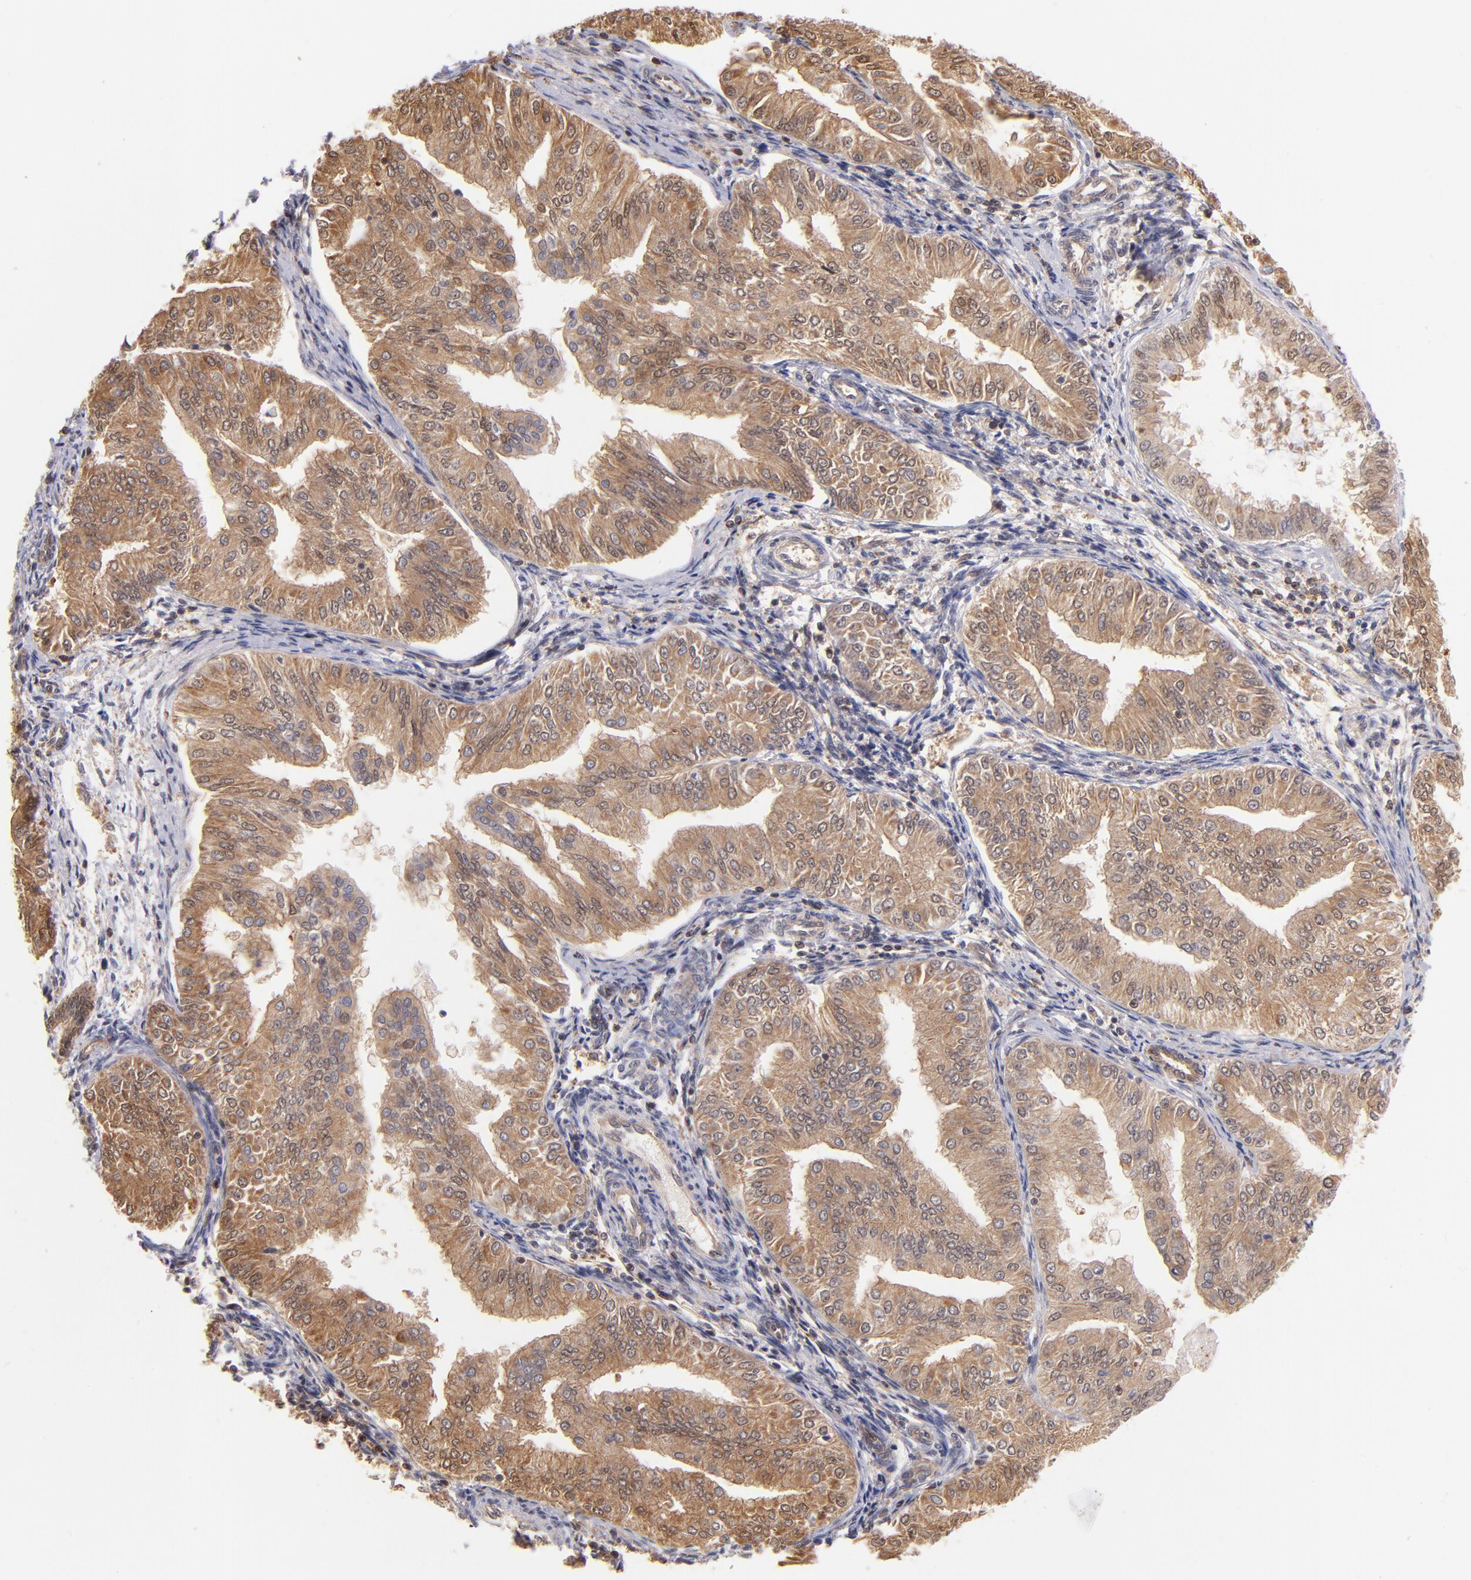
{"staining": {"intensity": "weak", "quantity": ">75%", "location": "cytoplasmic/membranous,nuclear"}, "tissue": "endometrial cancer", "cell_type": "Tumor cells", "image_type": "cancer", "snomed": [{"axis": "morphology", "description": "Adenocarcinoma, NOS"}, {"axis": "topography", "description": "Endometrium"}], "caption": "High-power microscopy captured an immunohistochemistry photomicrograph of endometrial cancer, revealing weak cytoplasmic/membranous and nuclear expression in about >75% of tumor cells.", "gene": "YWHAB", "patient": {"sex": "female", "age": 53}}